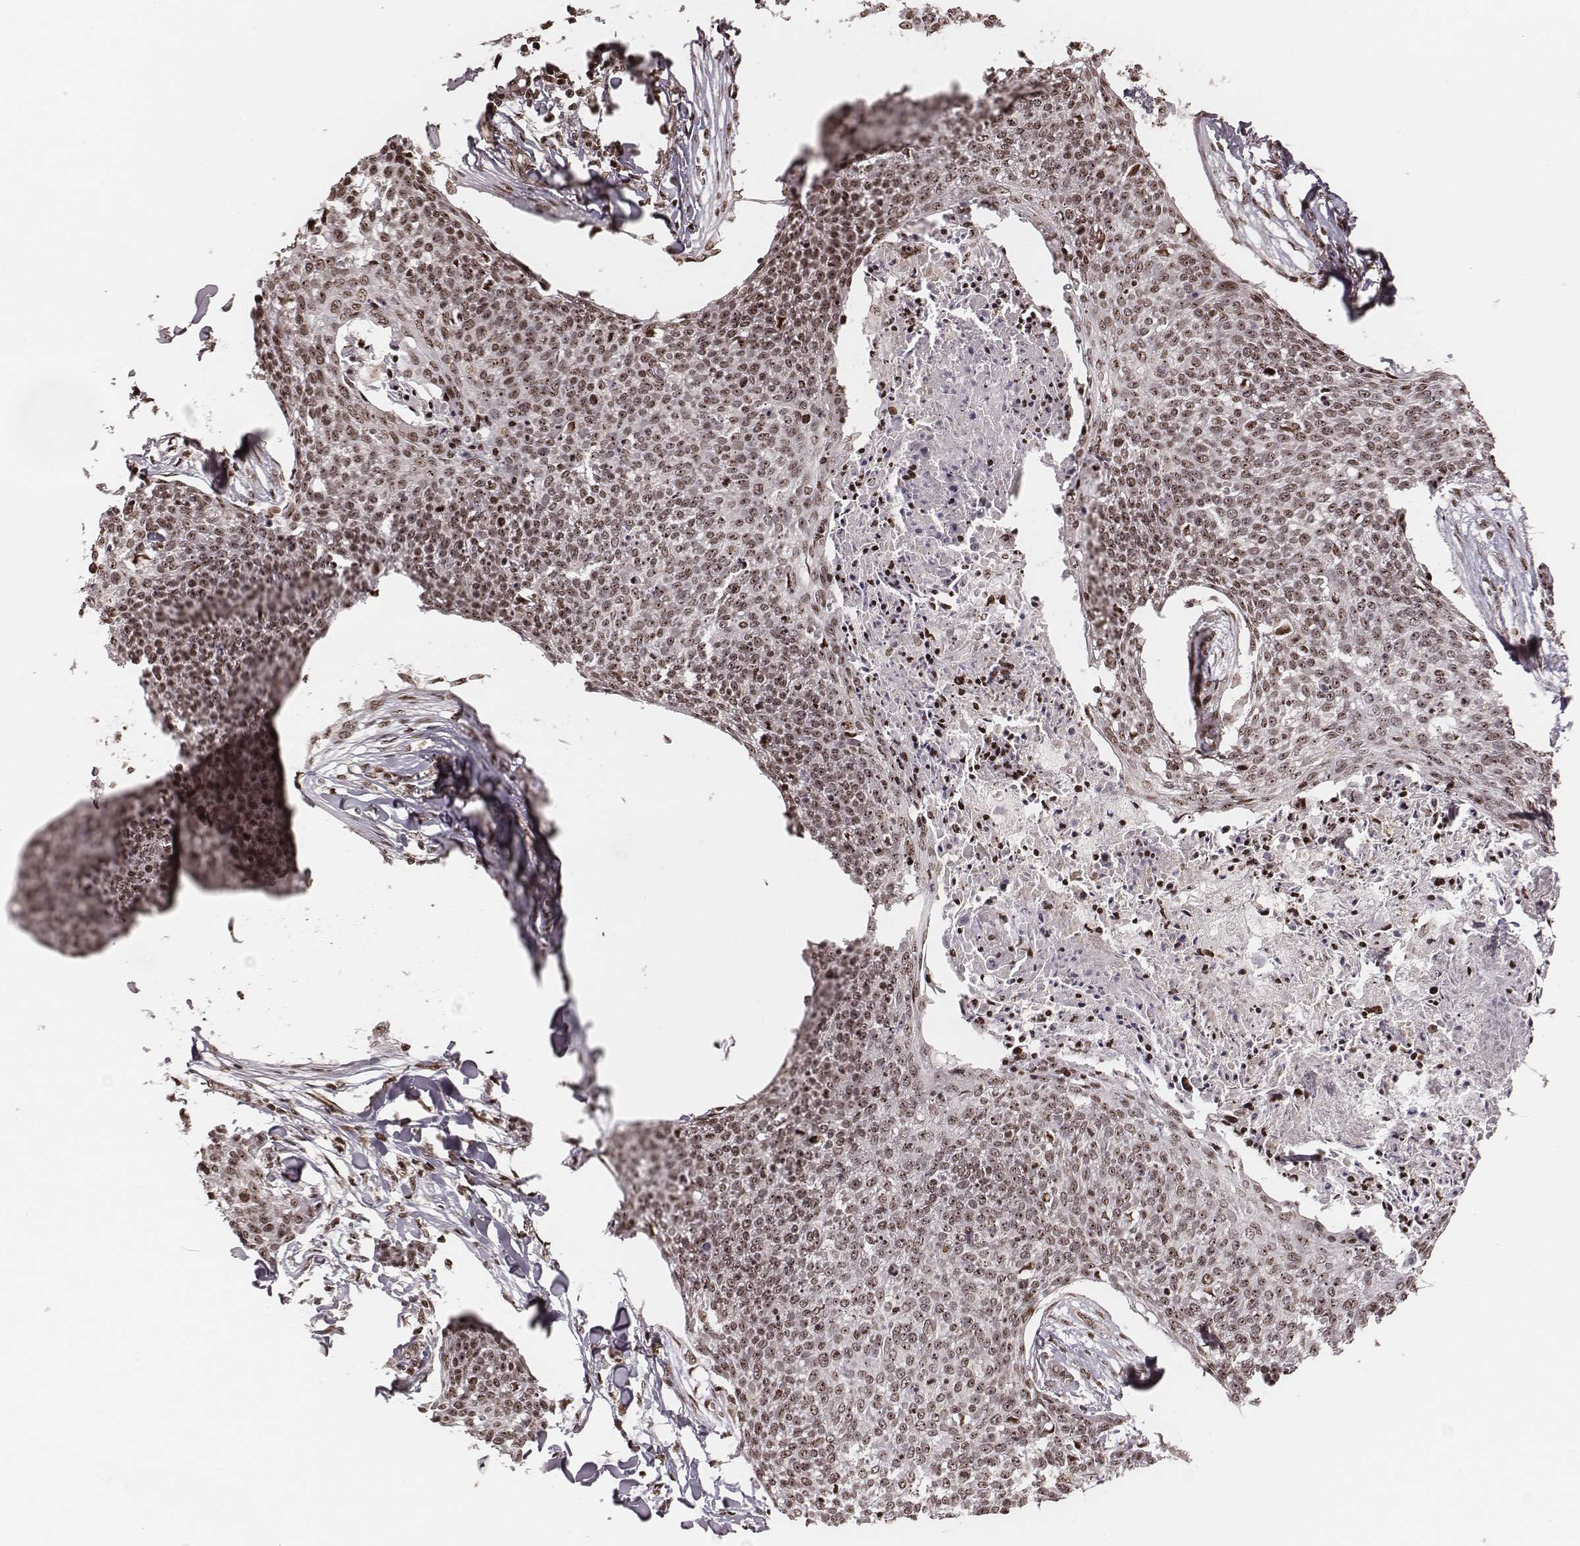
{"staining": {"intensity": "moderate", "quantity": "25%-75%", "location": "nuclear"}, "tissue": "skin cancer", "cell_type": "Tumor cells", "image_type": "cancer", "snomed": [{"axis": "morphology", "description": "Squamous cell carcinoma, NOS"}, {"axis": "topography", "description": "Skin"}, {"axis": "topography", "description": "Vulva"}], "caption": "IHC of squamous cell carcinoma (skin) displays medium levels of moderate nuclear staining in about 25%-75% of tumor cells.", "gene": "VRK3", "patient": {"sex": "female", "age": 75}}